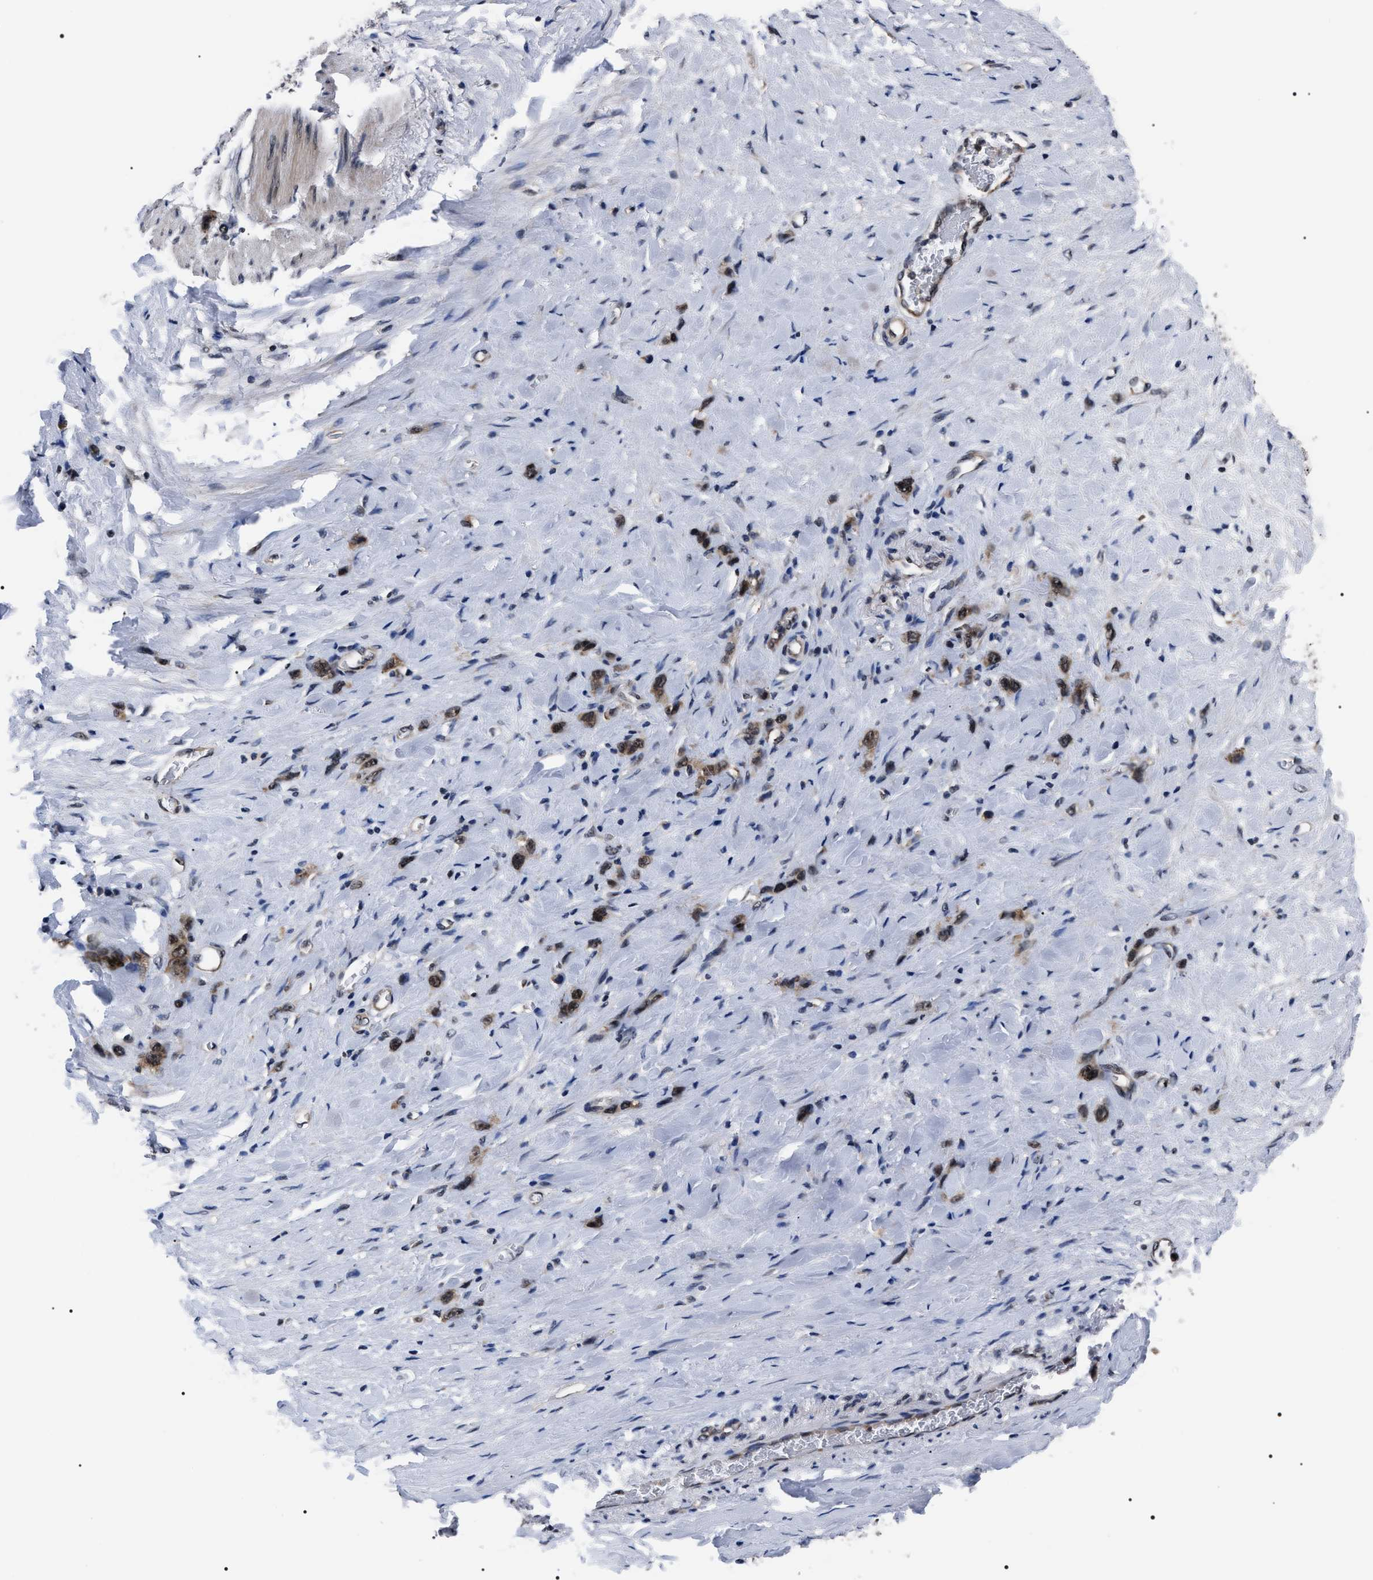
{"staining": {"intensity": "moderate", "quantity": ">75%", "location": "nuclear"}, "tissue": "stomach cancer", "cell_type": "Tumor cells", "image_type": "cancer", "snomed": [{"axis": "morphology", "description": "Normal tissue, NOS"}, {"axis": "morphology", "description": "Adenocarcinoma, NOS"}, {"axis": "morphology", "description": "Adenocarcinoma, High grade"}, {"axis": "topography", "description": "Stomach, upper"}, {"axis": "topography", "description": "Stomach"}], "caption": "High-power microscopy captured an IHC micrograph of stomach adenocarcinoma (high-grade), revealing moderate nuclear expression in approximately >75% of tumor cells.", "gene": "CSNK2A1", "patient": {"sex": "female", "age": 65}}